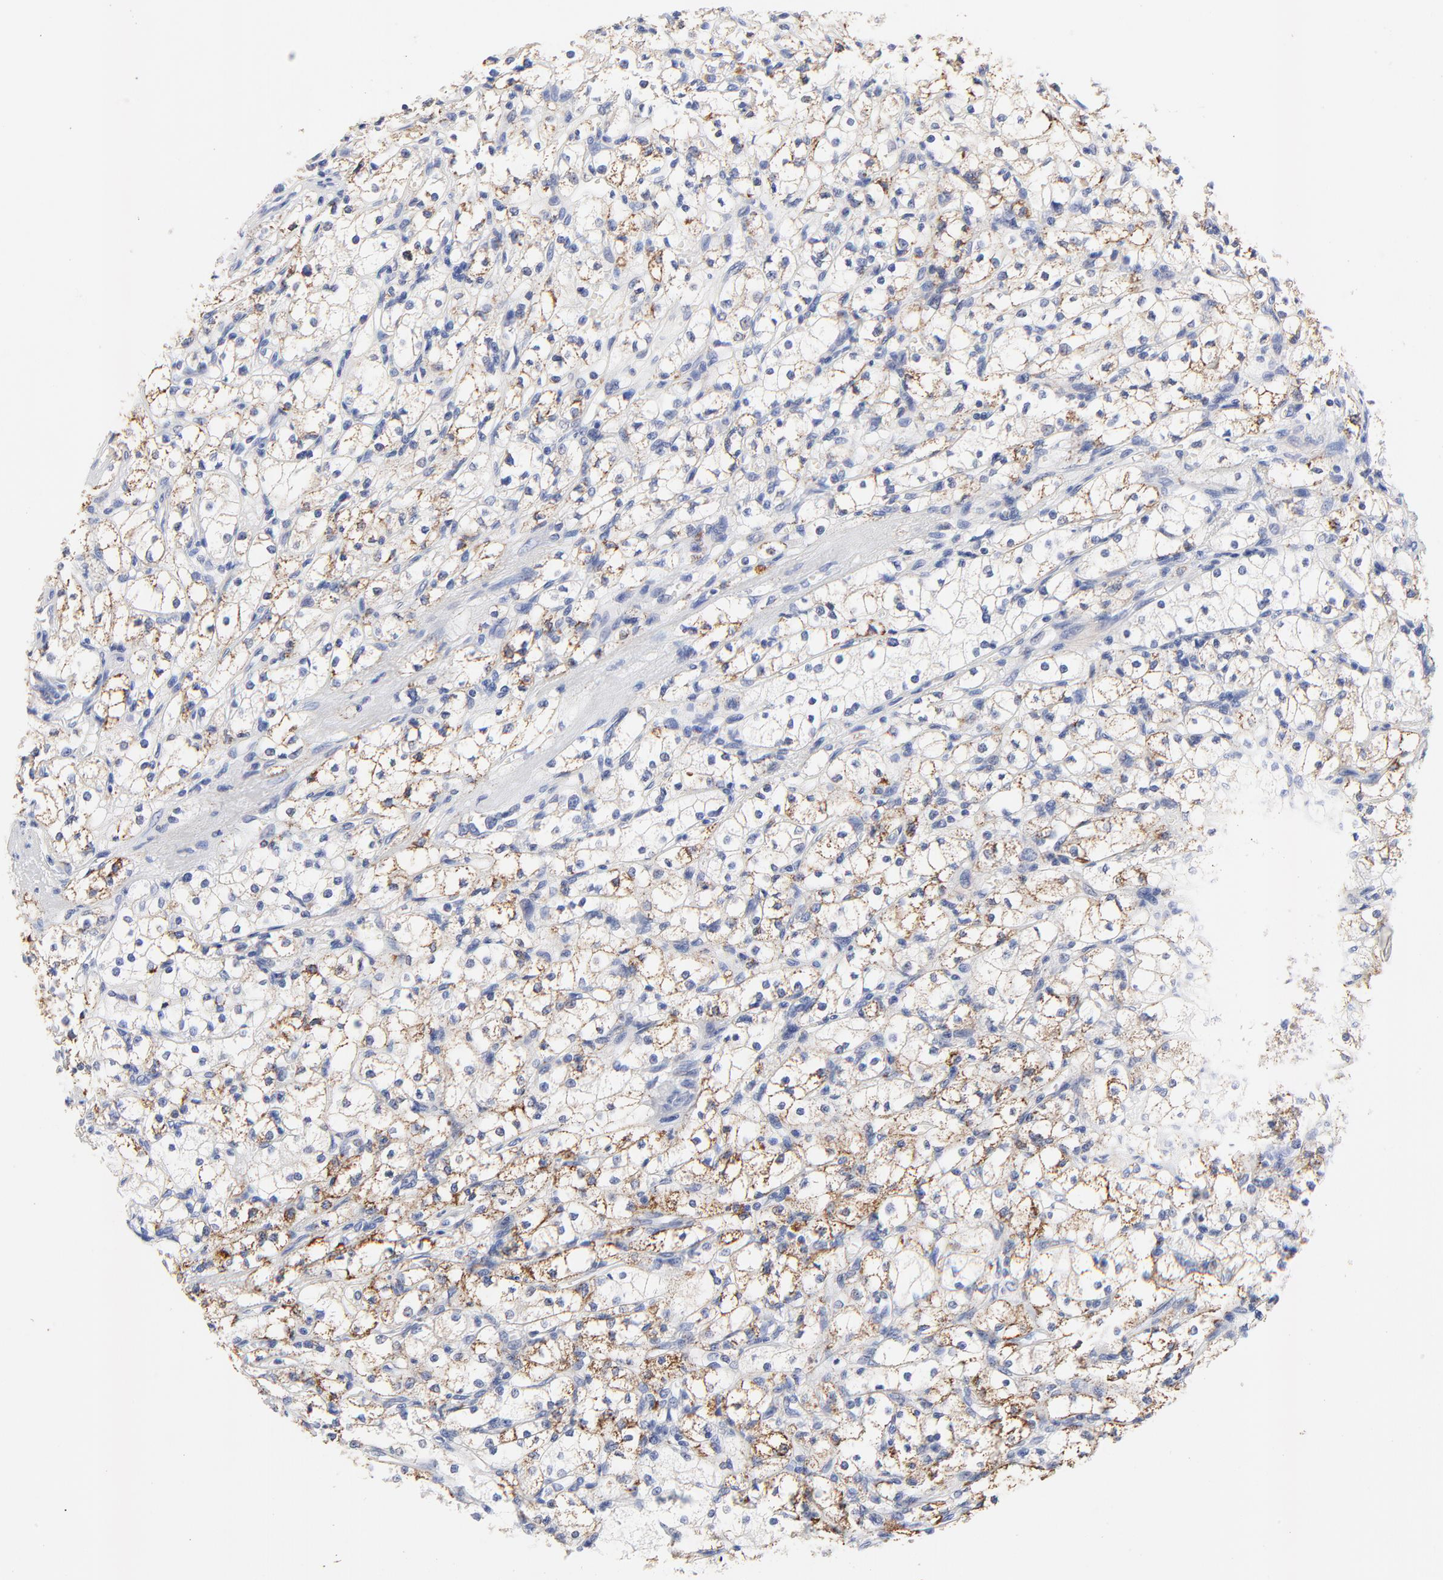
{"staining": {"intensity": "moderate", "quantity": "25%-75%", "location": "cytoplasmic/membranous"}, "tissue": "renal cancer", "cell_type": "Tumor cells", "image_type": "cancer", "snomed": [{"axis": "morphology", "description": "Adenocarcinoma, NOS"}, {"axis": "topography", "description": "Kidney"}], "caption": "A micrograph of renal adenocarcinoma stained for a protein displays moderate cytoplasmic/membranous brown staining in tumor cells. Nuclei are stained in blue.", "gene": "FBXO10", "patient": {"sex": "male", "age": 61}}